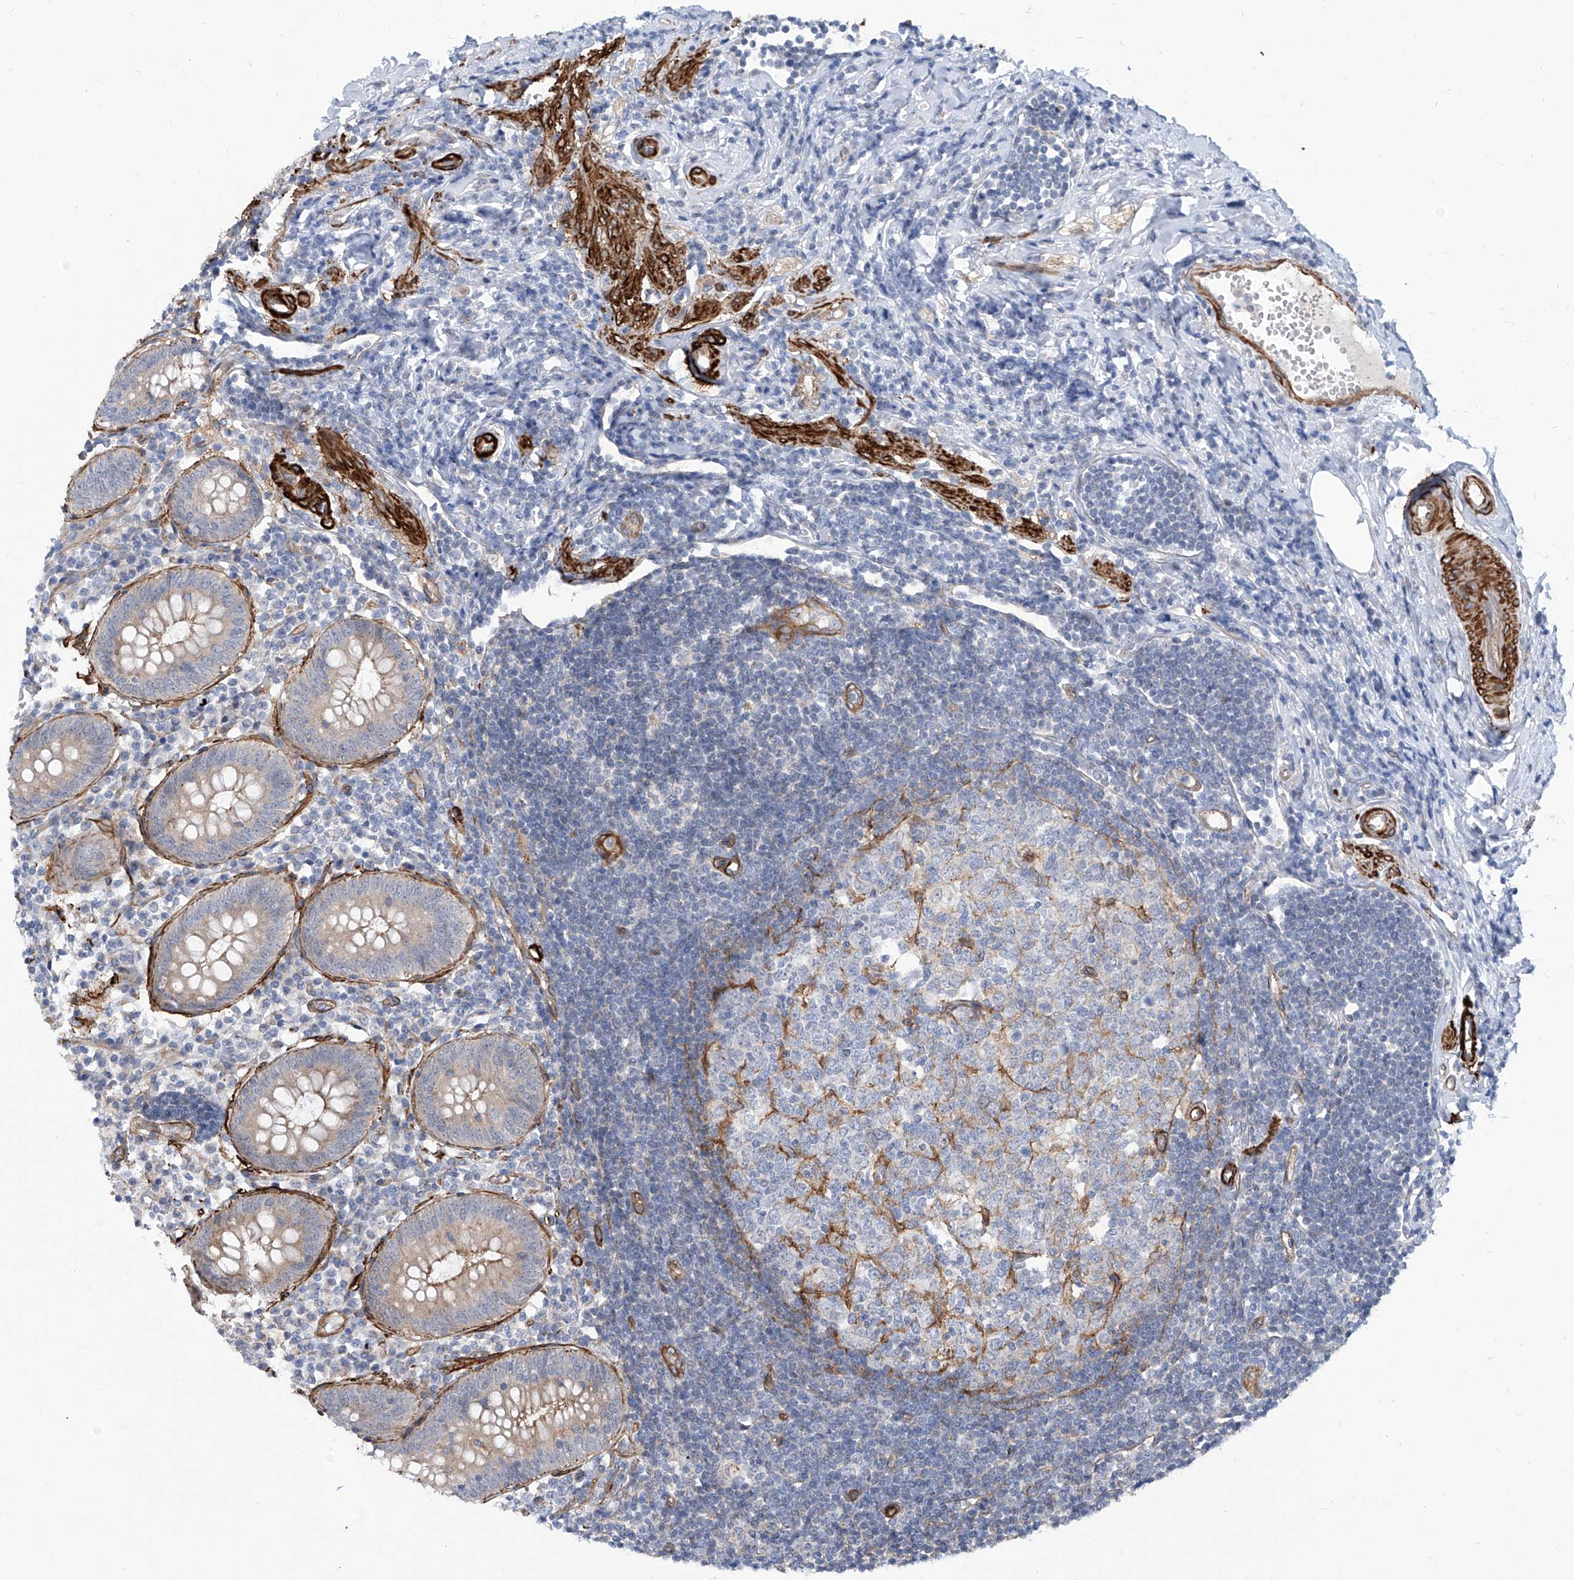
{"staining": {"intensity": "moderate", "quantity": ">75%", "location": "cytoplasmic/membranous"}, "tissue": "appendix", "cell_type": "Glandular cells", "image_type": "normal", "snomed": [{"axis": "morphology", "description": "Normal tissue, NOS"}, {"axis": "topography", "description": "Appendix"}], "caption": "Appendix stained with DAB (3,3'-diaminobenzidine) IHC reveals medium levels of moderate cytoplasmic/membranous staining in about >75% of glandular cells.", "gene": "ZNF490", "patient": {"sex": "female", "age": 54}}